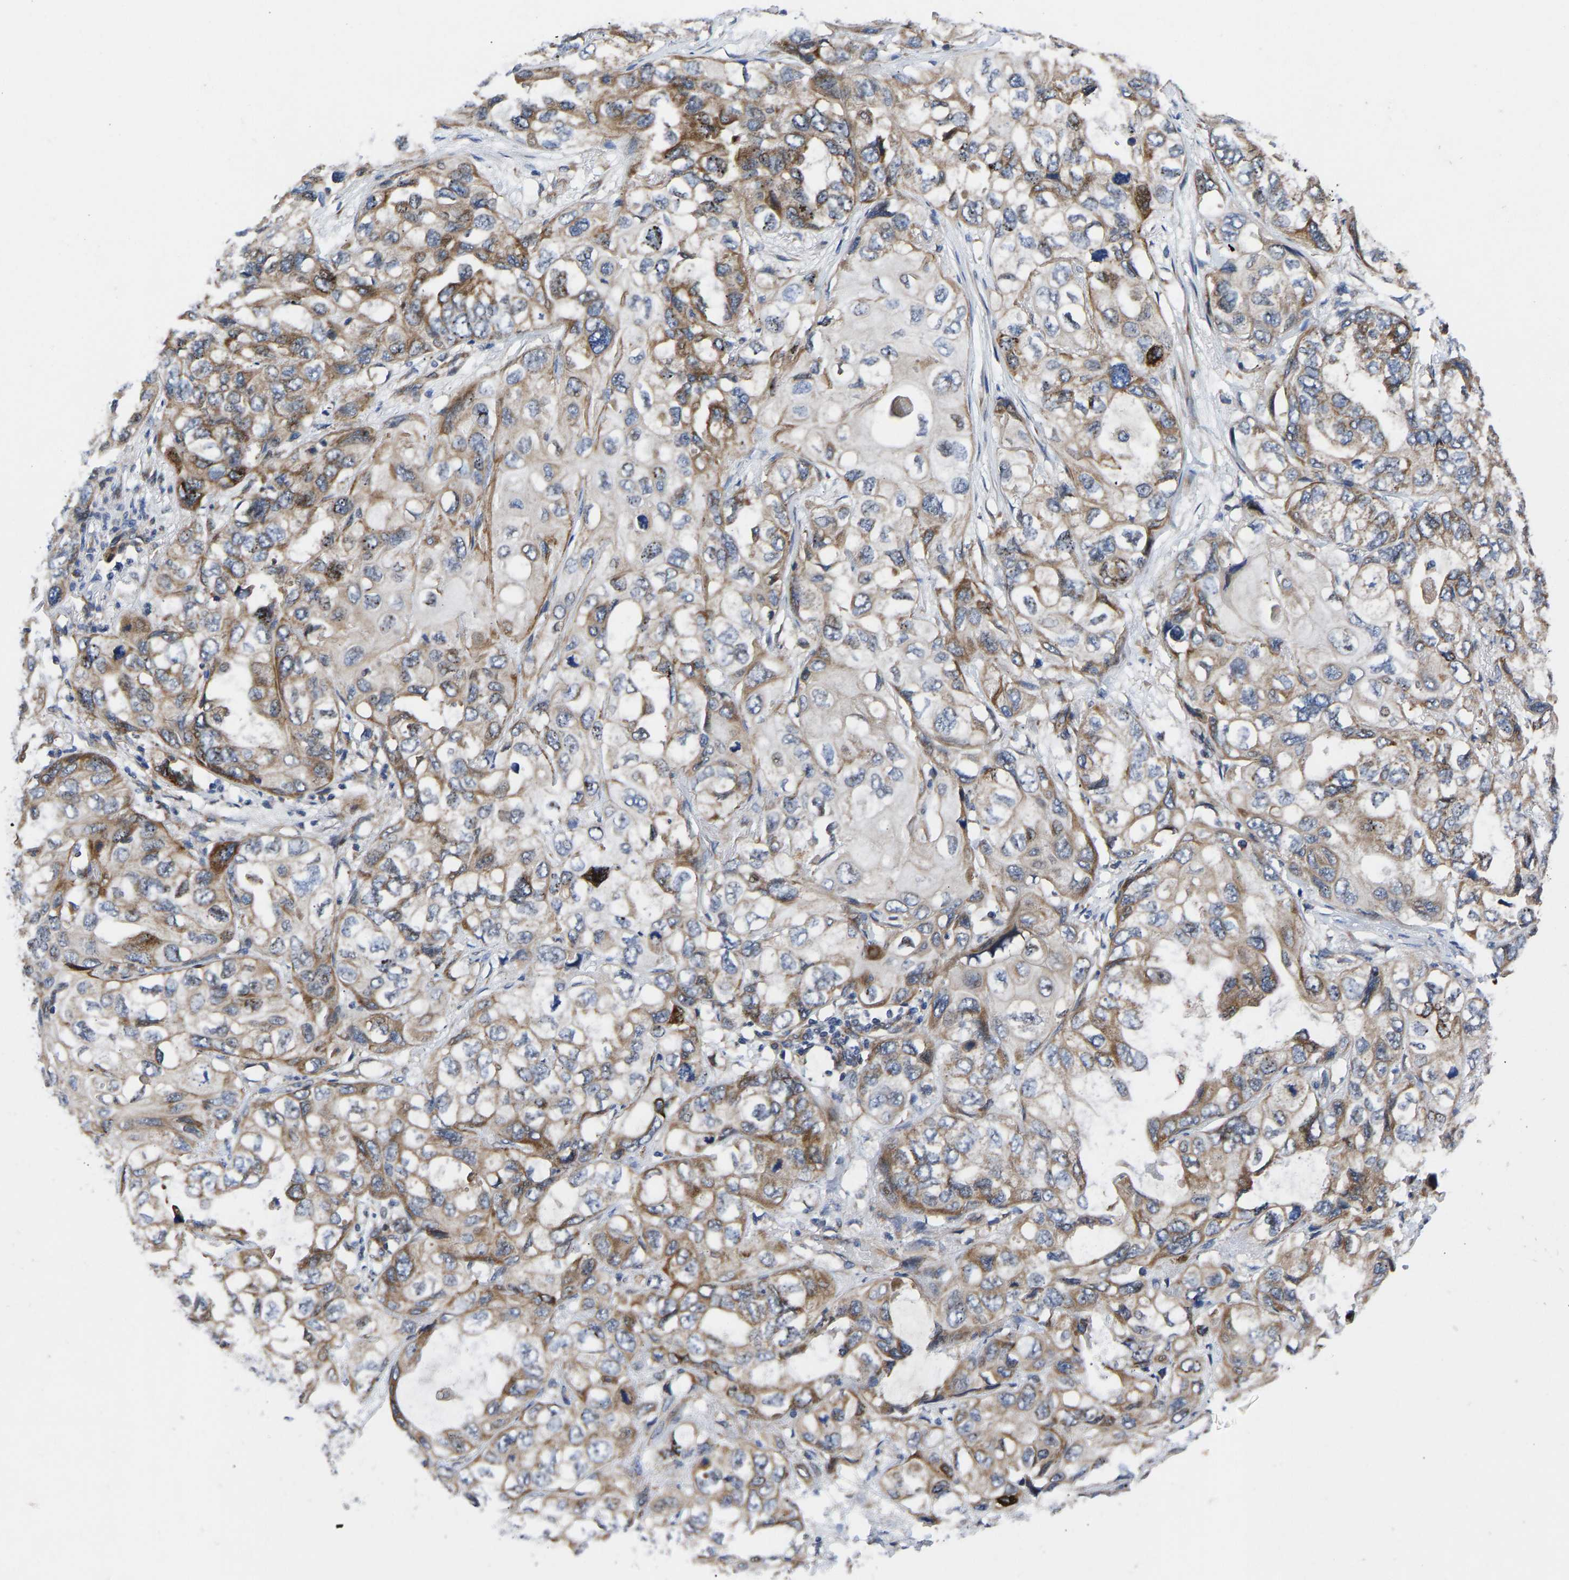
{"staining": {"intensity": "moderate", "quantity": "25%-75%", "location": "cytoplasmic/membranous,nuclear"}, "tissue": "lung cancer", "cell_type": "Tumor cells", "image_type": "cancer", "snomed": [{"axis": "morphology", "description": "Squamous cell carcinoma, NOS"}, {"axis": "topography", "description": "Lung"}], "caption": "Squamous cell carcinoma (lung) tissue exhibits moderate cytoplasmic/membranous and nuclear staining in approximately 25%-75% of tumor cells", "gene": "TMEM38B", "patient": {"sex": "female", "age": 73}}